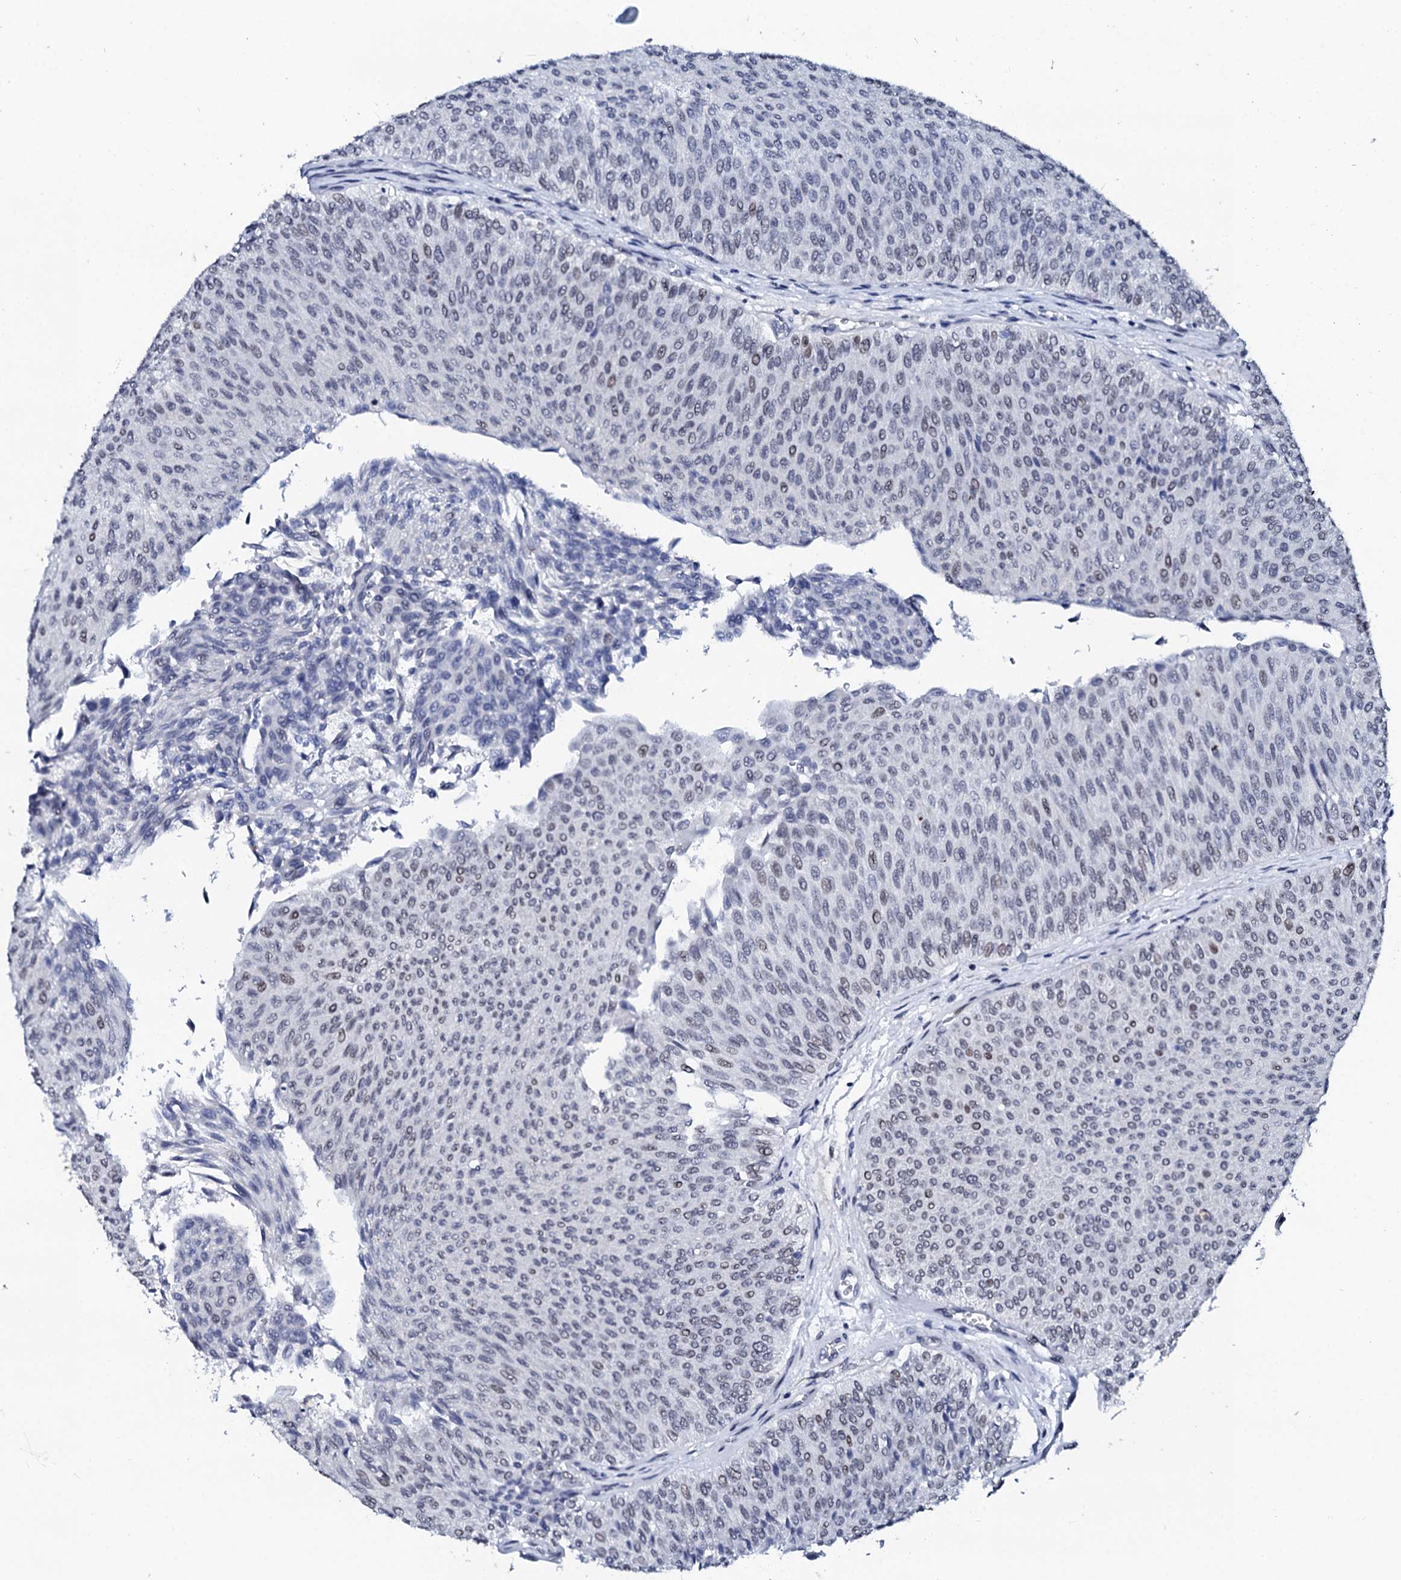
{"staining": {"intensity": "weak", "quantity": "<25%", "location": "nuclear"}, "tissue": "urothelial cancer", "cell_type": "Tumor cells", "image_type": "cancer", "snomed": [{"axis": "morphology", "description": "Urothelial carcinoma, Low grade"}, {"axis": "topography", "description": "Urinary bladder"}], "caption": "An image of human low-grade urothelial carcinoma is negative for staining in tumor cells. (DAB (3,3'-diaminobenzidine) IHC with hematoxylin counter stain).", "gene": "SPATA19", "patient": {"sex": "male", "age": 78}}